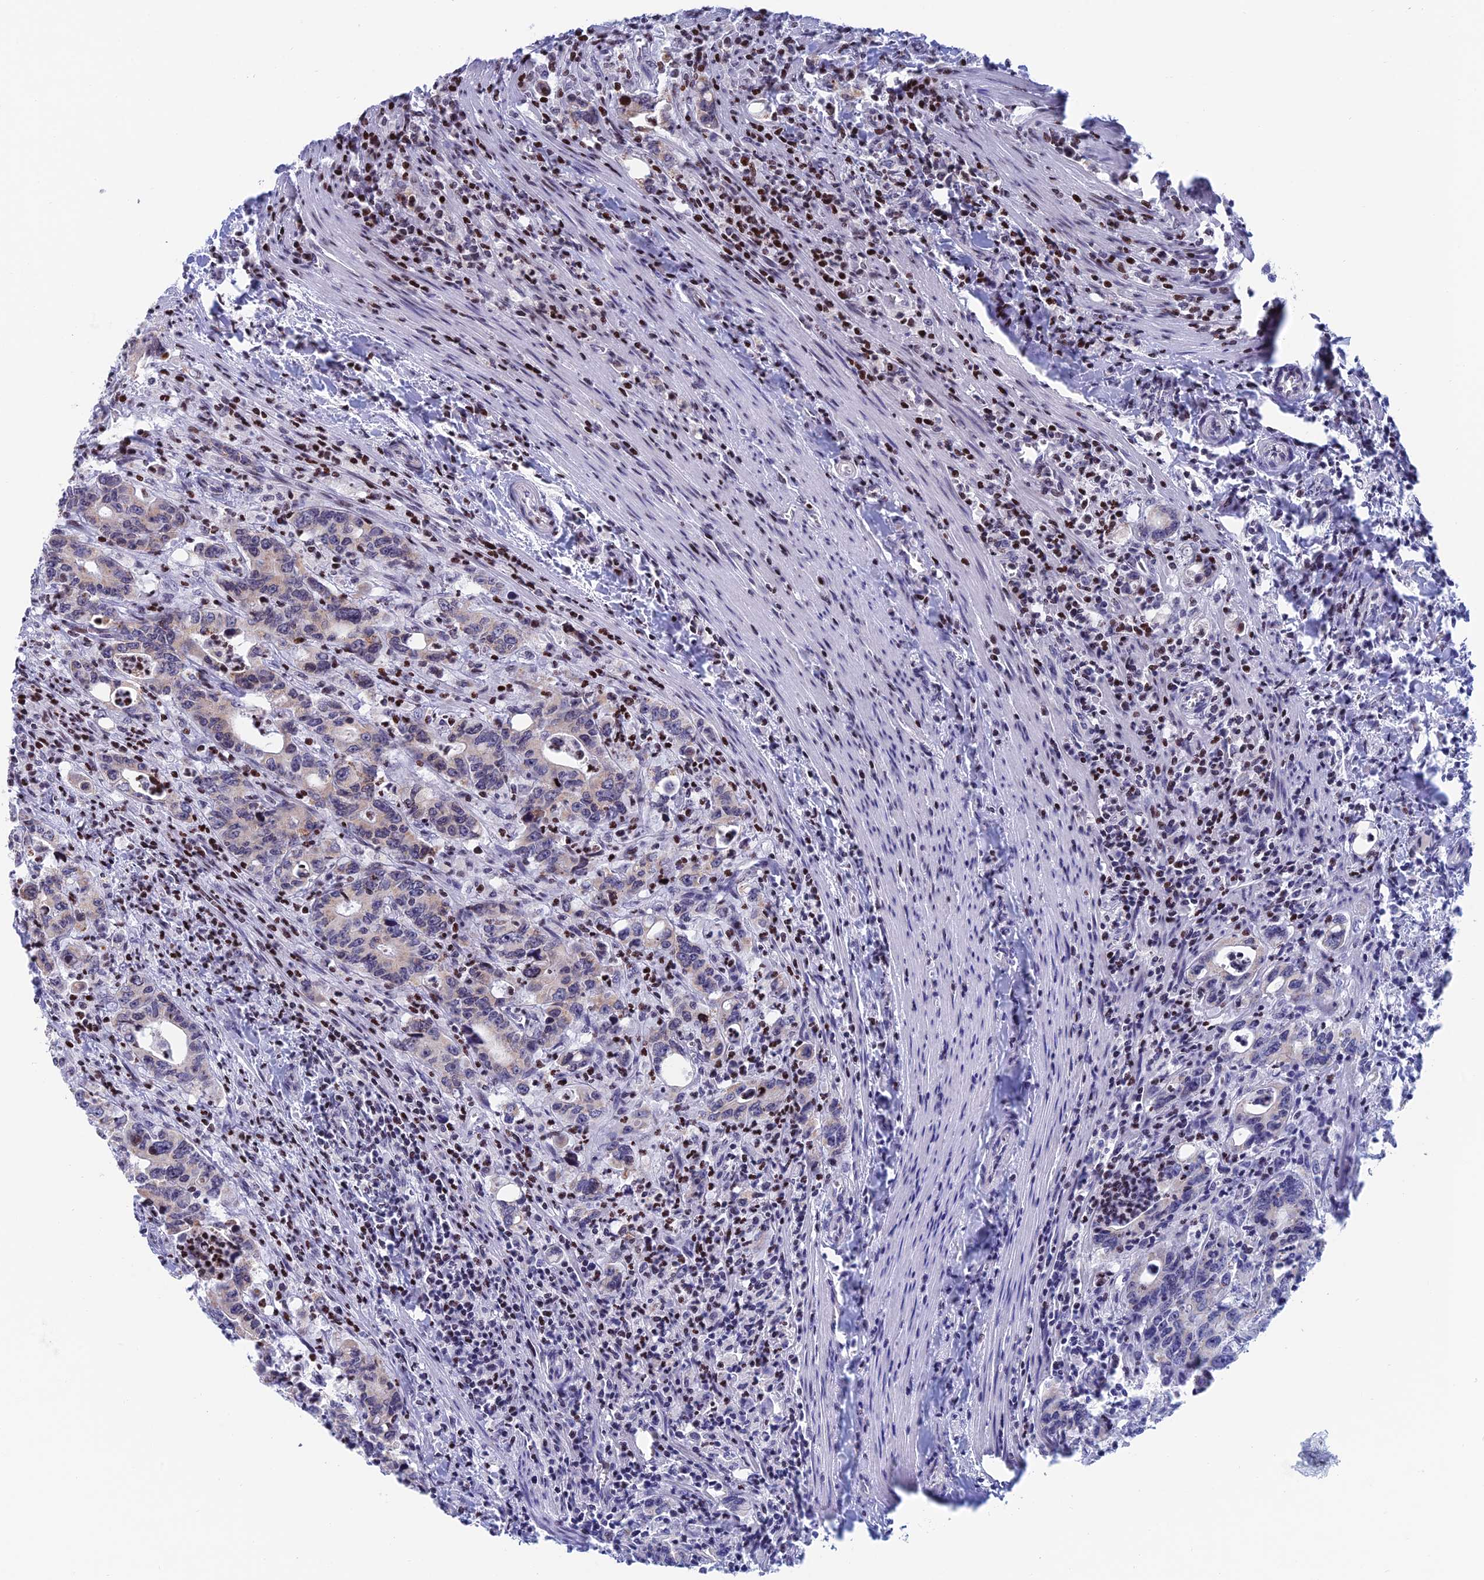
{"staining": {"intensity": "weak", "quantity": "25%-75%", "location": "cytoplasmic/membranous"}, "tissue": "colorectal cancer", "cell_type": "Tumor cells", "image_type": "cancer", "snomed": [{"axis": "morphology", "description": "Adenocarcinoma, NOS"}, {"axis": "topography", "description": "Colon"}], "caption": "Tumor cells show weak cytoplasmic/membranous expression in approximately 25%-75% of cells in adenocarcinoma (colorectal).", "gene": "AFF3", "patient": {"sex": "female", "age": 75}}